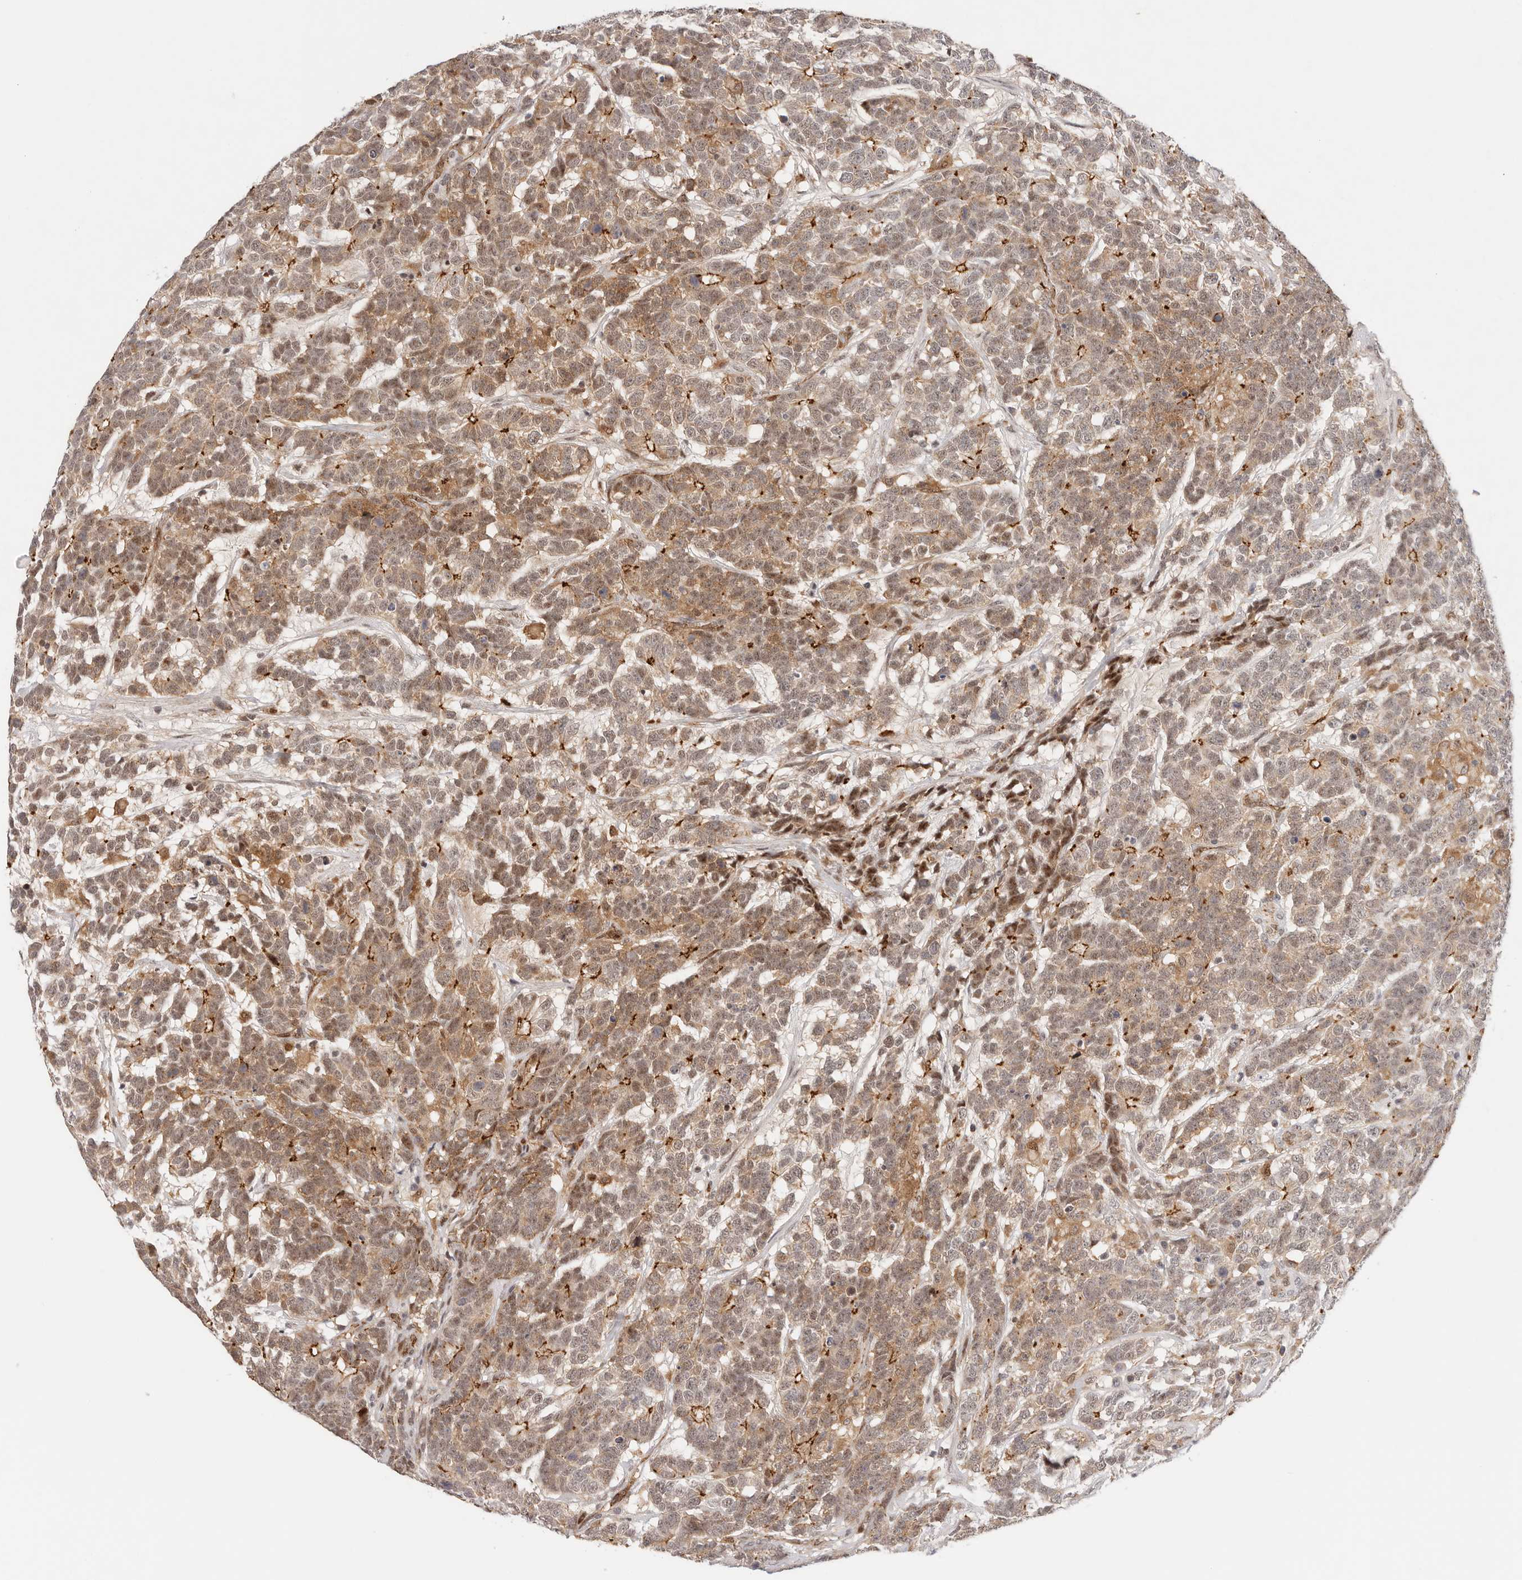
{"staining": {"intensity": "moderate", "quantity": ">75%", "location": "cytoplasmic/membranous,nuclear"}, "tissue": "testis cancer", "cell_type": "Tumor cells", "image_type": "cancer", "snomed": [{"axis": "morphology", "description": "Carcinoma, Embryonal, NOS"}, {"axis": "topography", "description": "Testis"}], "caption": "Immunohistochemical staining of human testis cancer demonstrates medium levels of moderate cytoplasmic/membranous and nuclear positivity in approximately >75% of tumor cells.", "gene": "AFDN", "patient": {"sex": "male", "age": 26}}